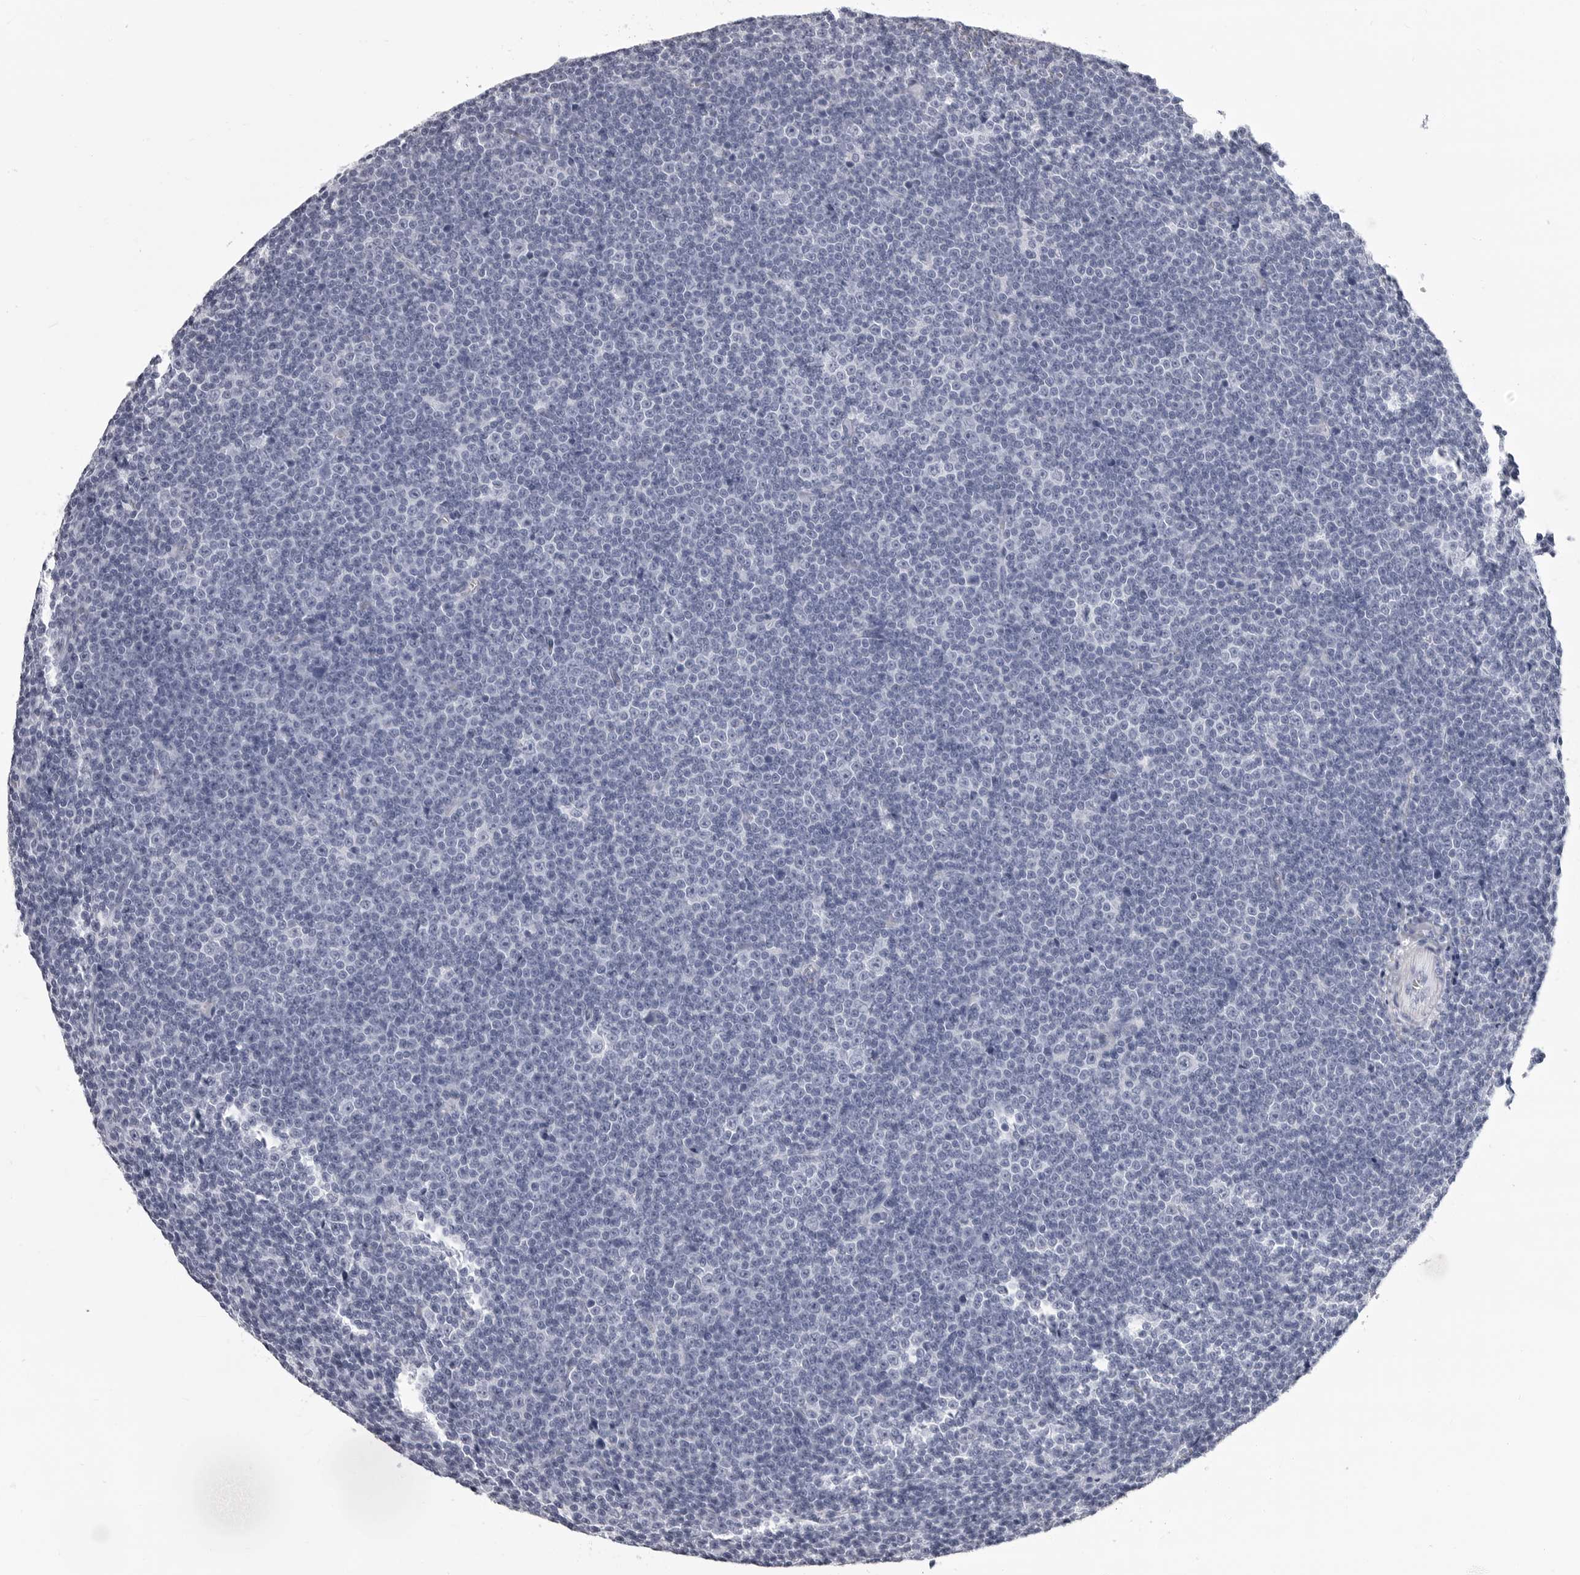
{"staining": {"intensity": "negative", "quantity": "none", "location": "none"}, "tissue": "lymphoma", "cell_type": "Tumor cells", "image_type": "cancer", "snomed": [{"axis": "morphology", "description": "Malignant lymphoma, non-Hodgkin's type, Low grade"}, {"axis": "topography", "description": "Lymph node"}], "caption": "Immunohistochemical staining of lymphoma shows no significant expression in tumor cells.", "gene": "LGALS4", "patient": {"sex": "female", "age": 67}}